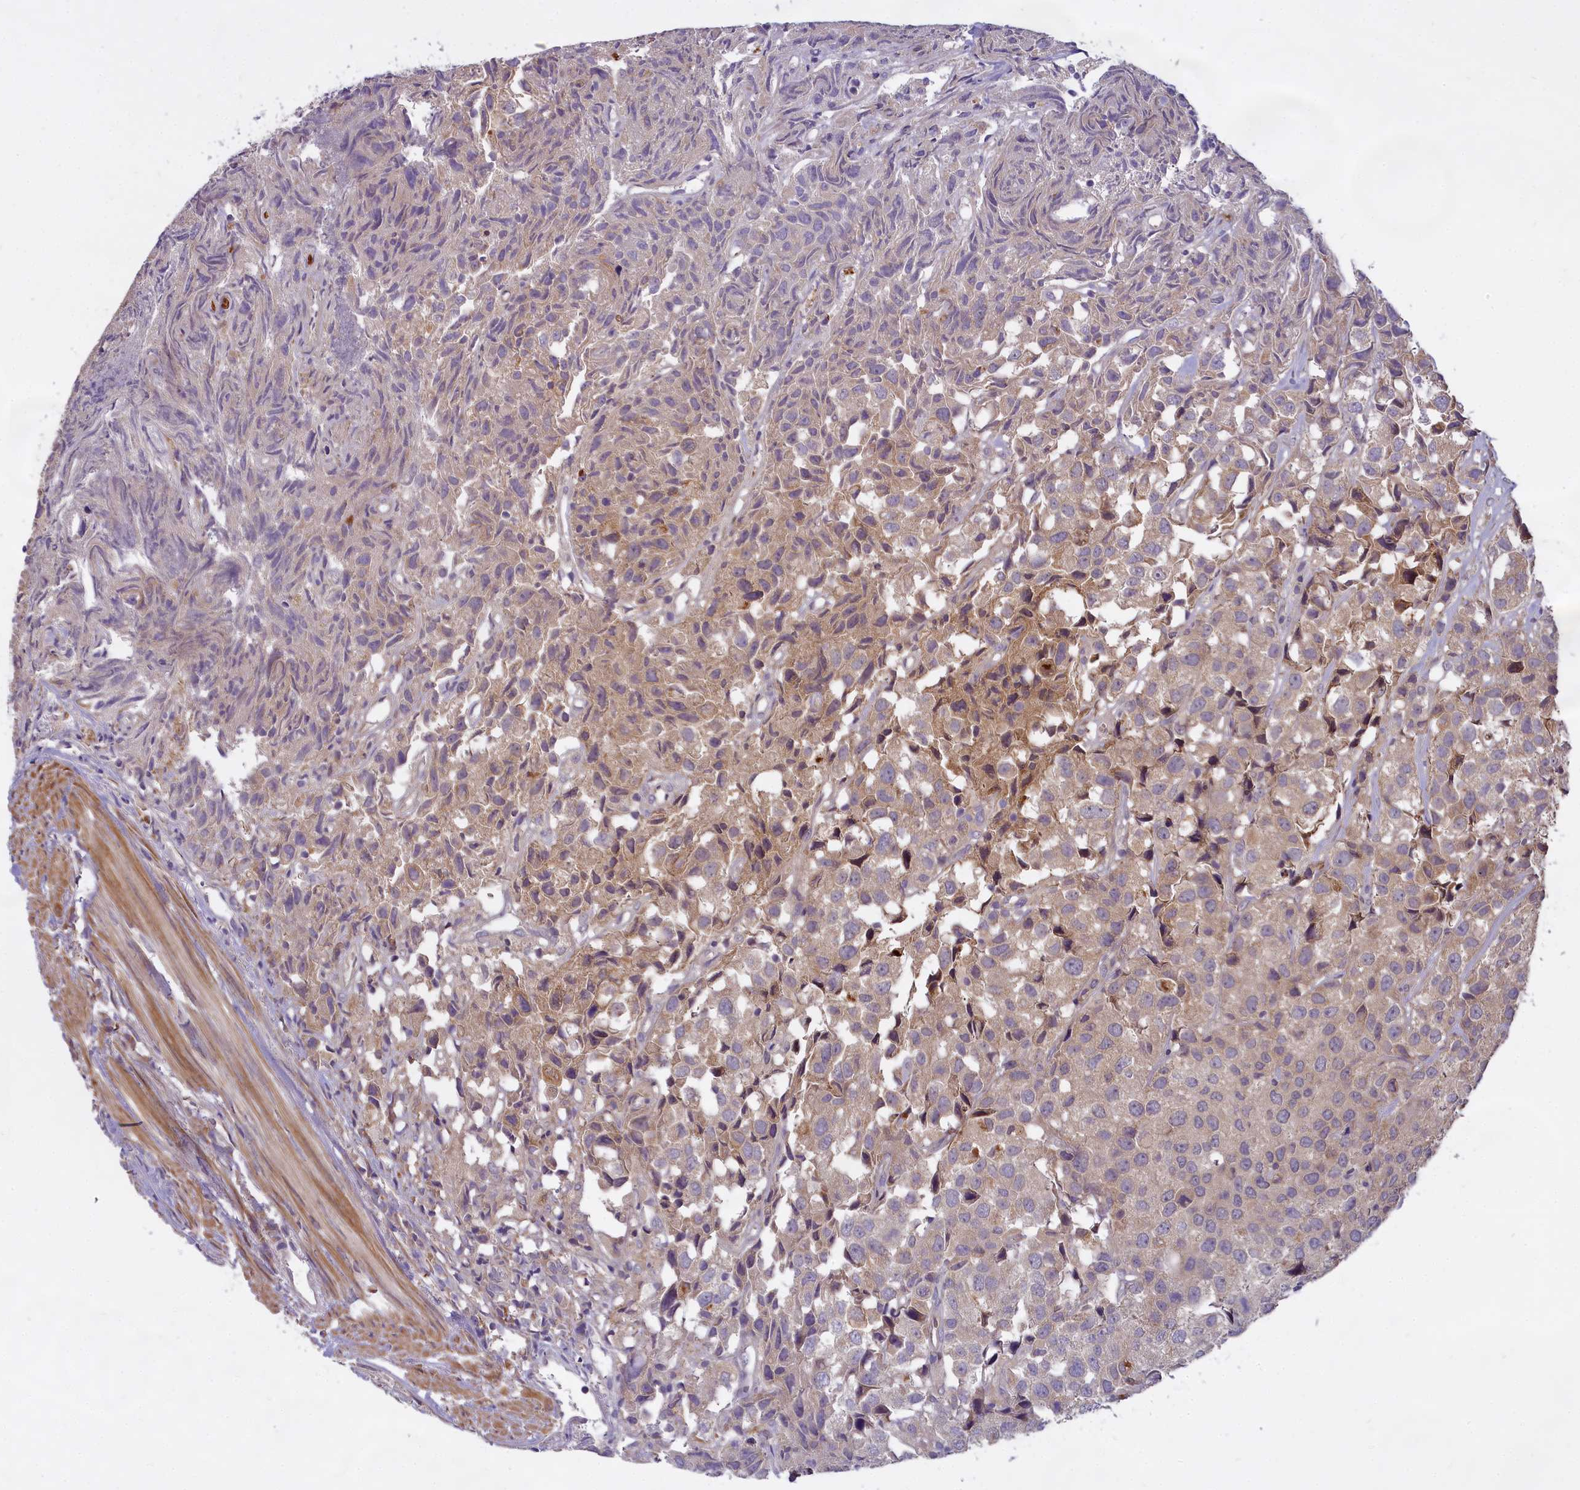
{"staining": {"intensity": "weak", "quantity": "25%-75%", "location": "cytoplasmic/membranous"}, "tissue": "urothelial cancer", "cell_type": "Tumor cells", "image_type": "cancer", "snomed": [{"axis": "morphology", "description": "Urothelial carcinoma, High grade"}, {"axis": "topography", "description": "Urinary bladder"}], "caption": "DAB immunohistochemical staining of human urothelial cancer shows weak cytoplasmic/membranous protein expression in approximately 25%-75% of tumor cells. (Stains: DAB in brown, nuclei in blue, Microscopy: brightfield microscopy at high magnification).", "gene": "MEMO1", "patient": {"sex": "female", "age": 75}}